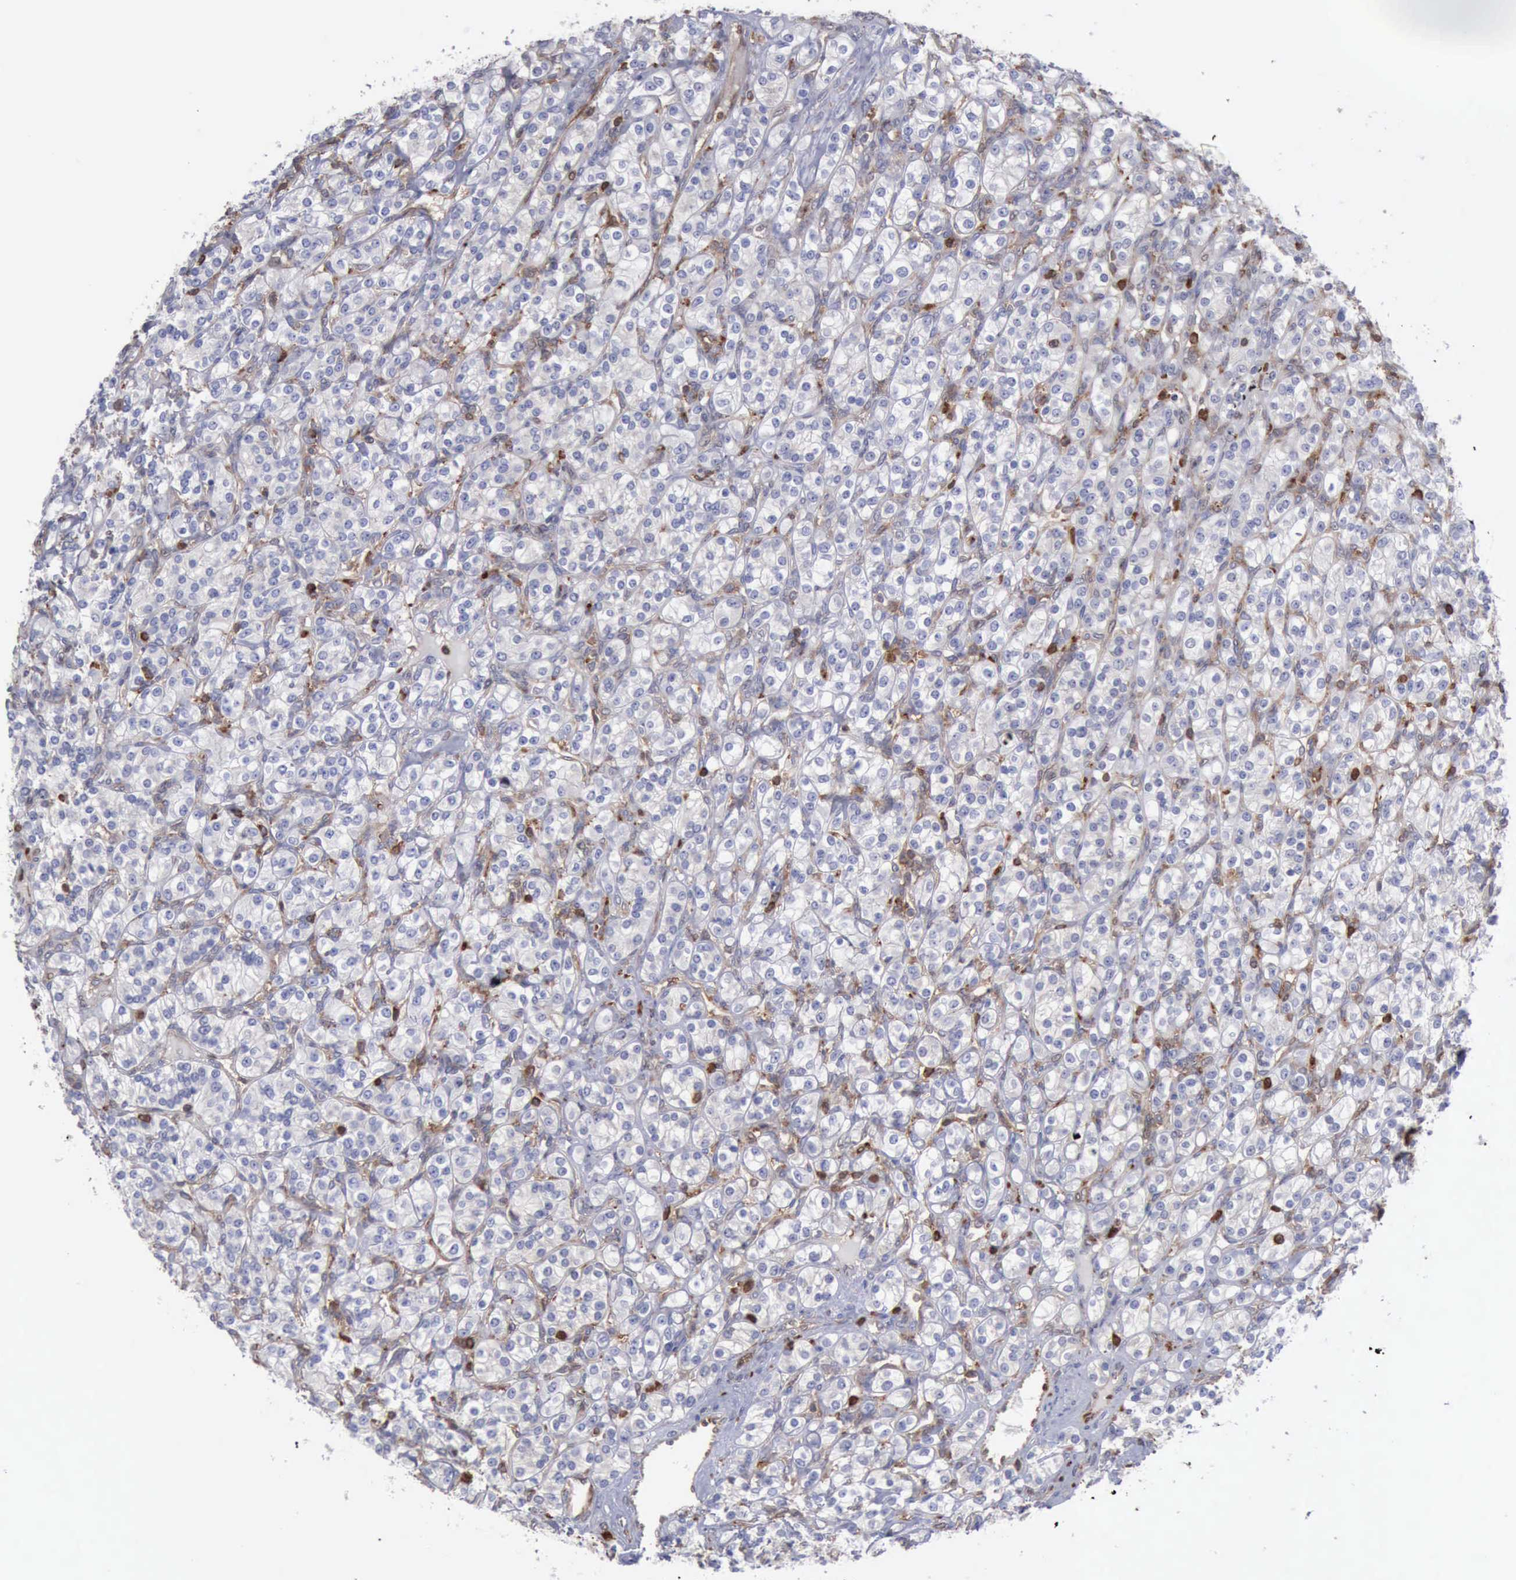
{"staining": {"intensity": "negative", "quantity": "none", "location": "none"}, "tissue": "renal cancer", "cell_type": "Tumor cells", "image_type": "cancer", "snomed": [{"axis": "morphology", "description": "Adenocarcinoma, NOS"}, {"axis": "topography", "description": "Kidney"}], "caption": "A micrograph of human renal cancer is negative for staining in tumor cells.", "gene": "PDCD4", "patient": {"sex": "male", "age": 77}}